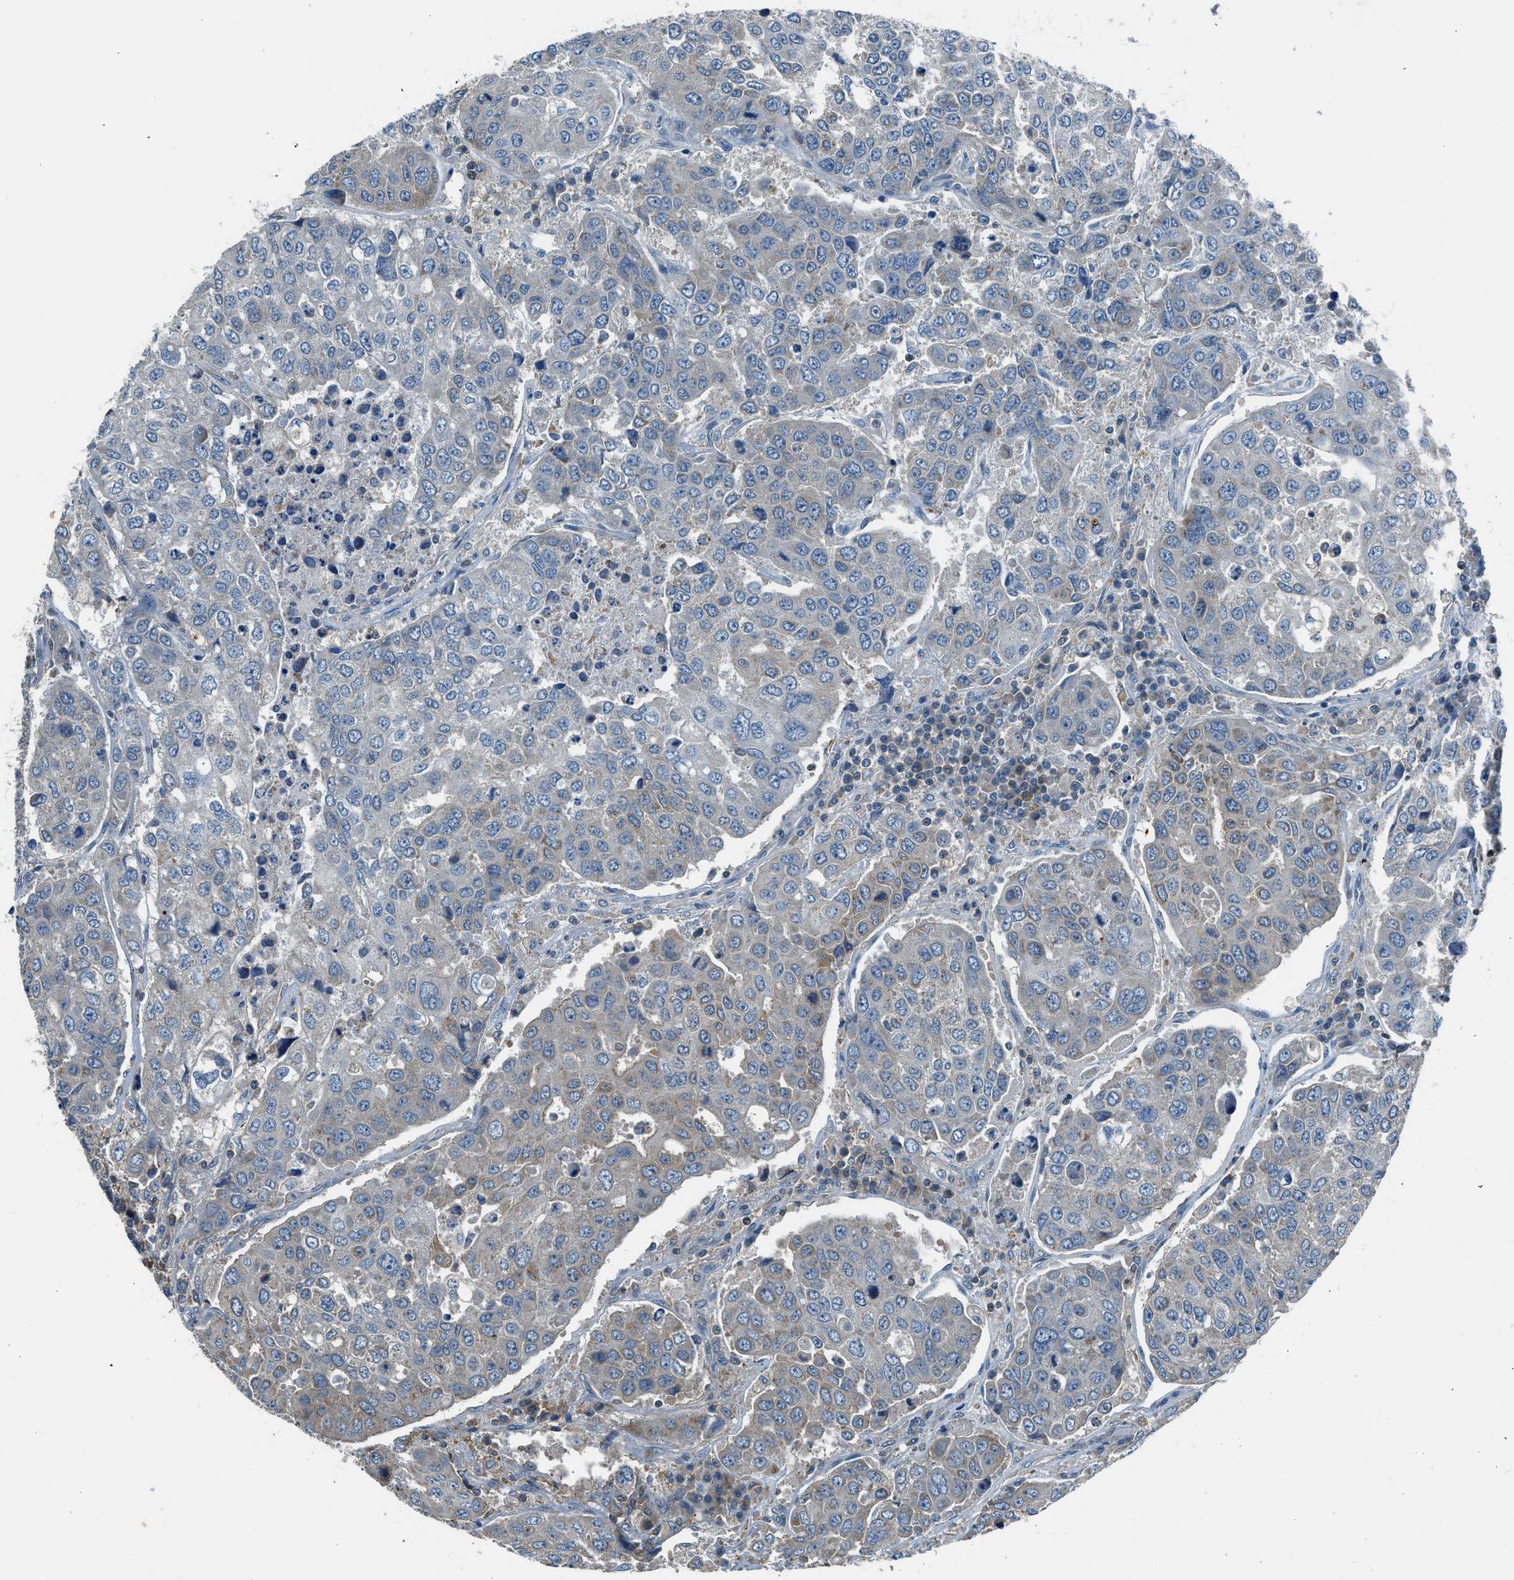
{"staining": {"intensity": "weak", "quantity": "25%-75%", "location": "cytoplasmic/membranous"}, "tissue": "urothelial cancer", "cell_type": "Tumor cells", "image_type": "cancer", "snomed": [{"axis": "morphology", "description": "Urothelial carcinoma, High grade"}, {"axis": "topography", "description": "Lymph node"}, {"axis": "topography", "description": "Urinary bladder"}], "caption": "Urothelial carcinoma (high-grade) was stained to show a protein in brown. There is low levels of weak cytoplasmic/membranous staining in approximately 25%-75% of tumor cells.", "gene": "LMLN", "patient": {"sex": "male", "age": 51}}